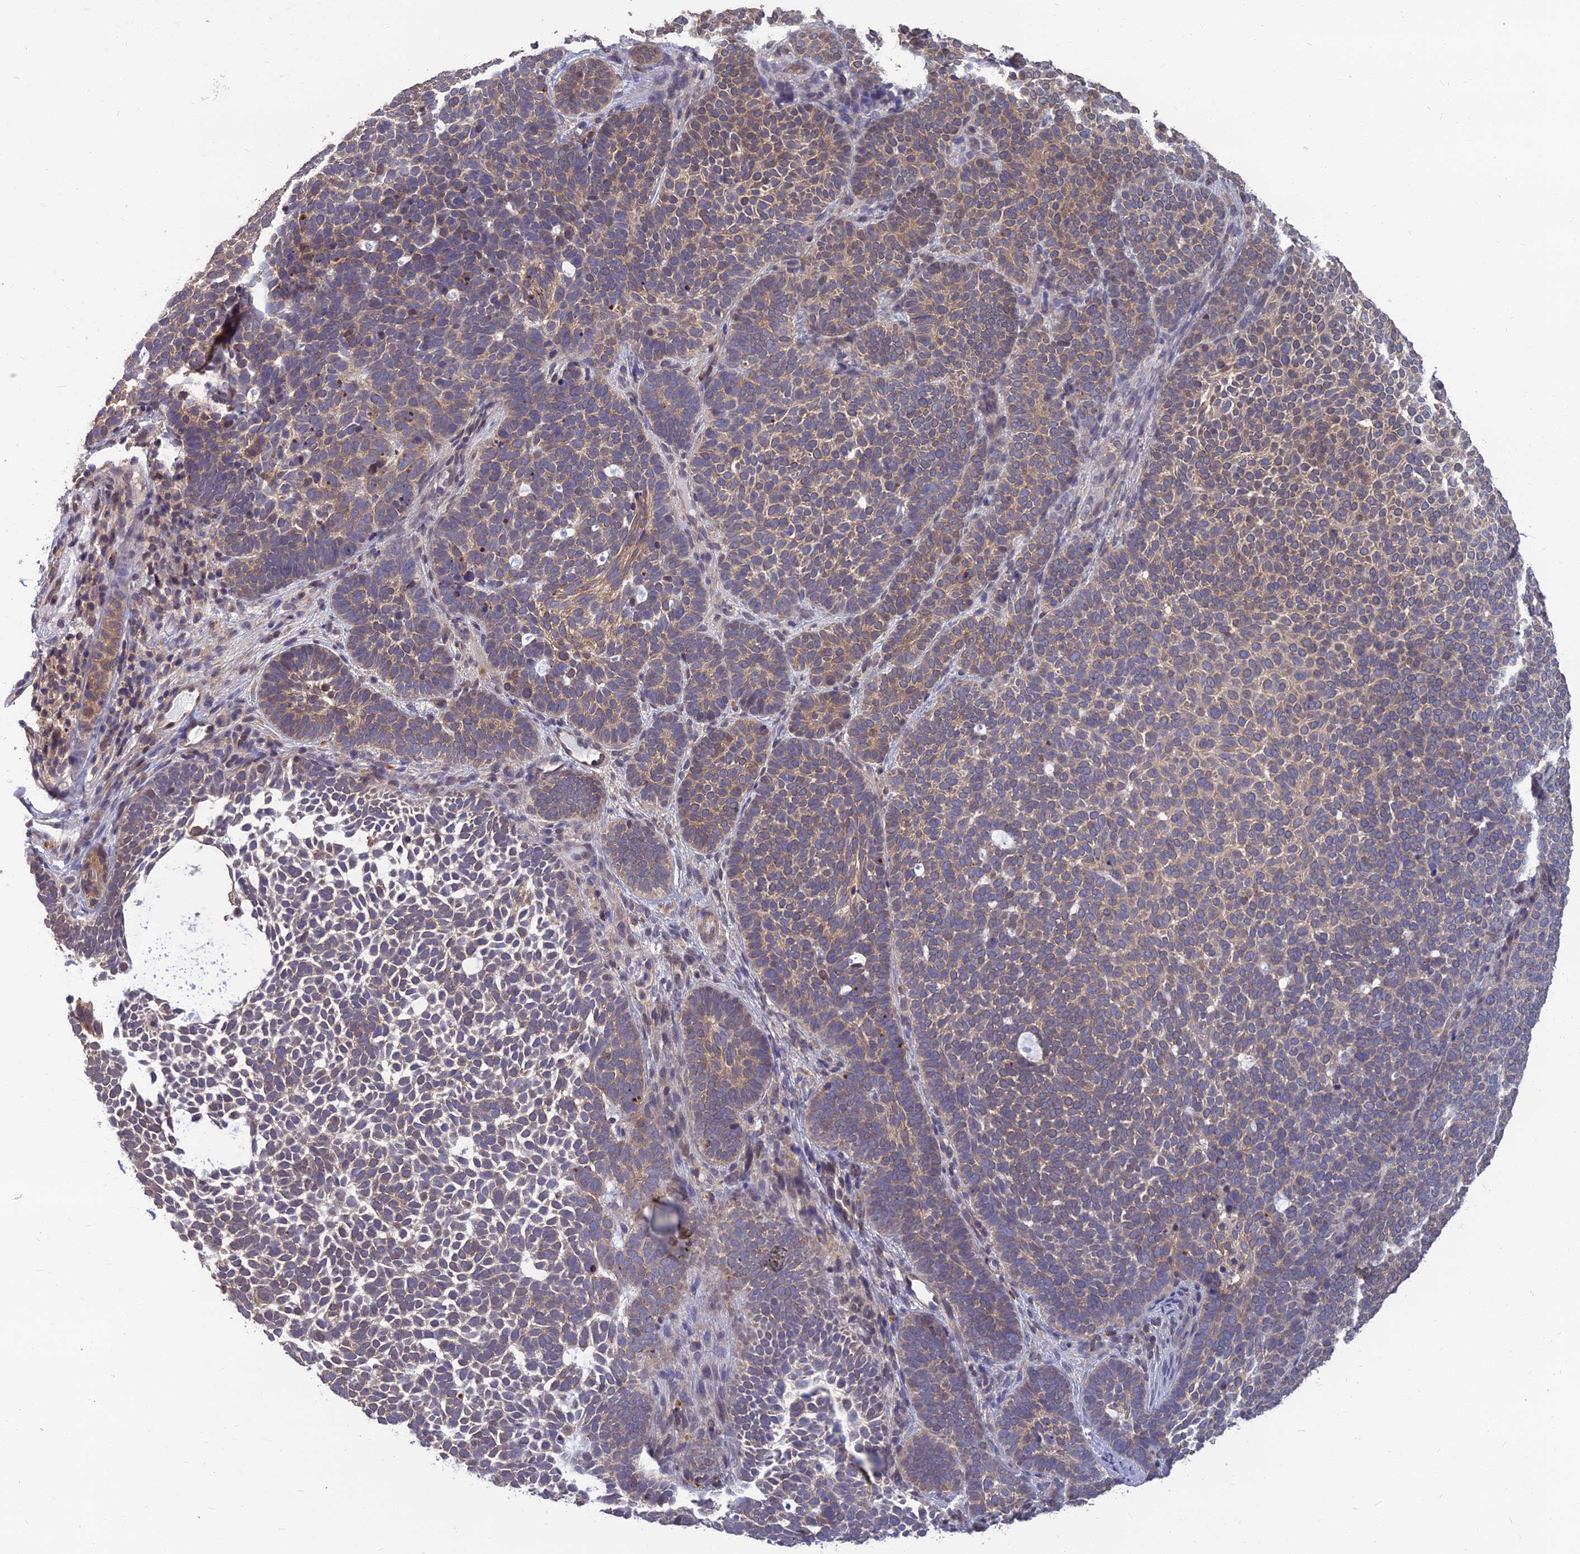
{"staining": {"intensity": "weak", "quantity": "25%-75%", "location": "cytoplasmic/membranous"}, "tissue": "skin cancer", "cell_type": "Tumor cells", "image_type": "cancer", "snomed": [{"axis": "morphology", "description": "Basal cell carcinoma"}, {"axis": "topography", "description": "Skin"}], "caption": "The photomicrograph displays staining of basal cell carcinoma (skin), revealing weak cytoplasmic/membranous protein positivity (brown color) within tumor cells.", "gene": "OPA3", "patient": {"sex": "female", "age": 77}}